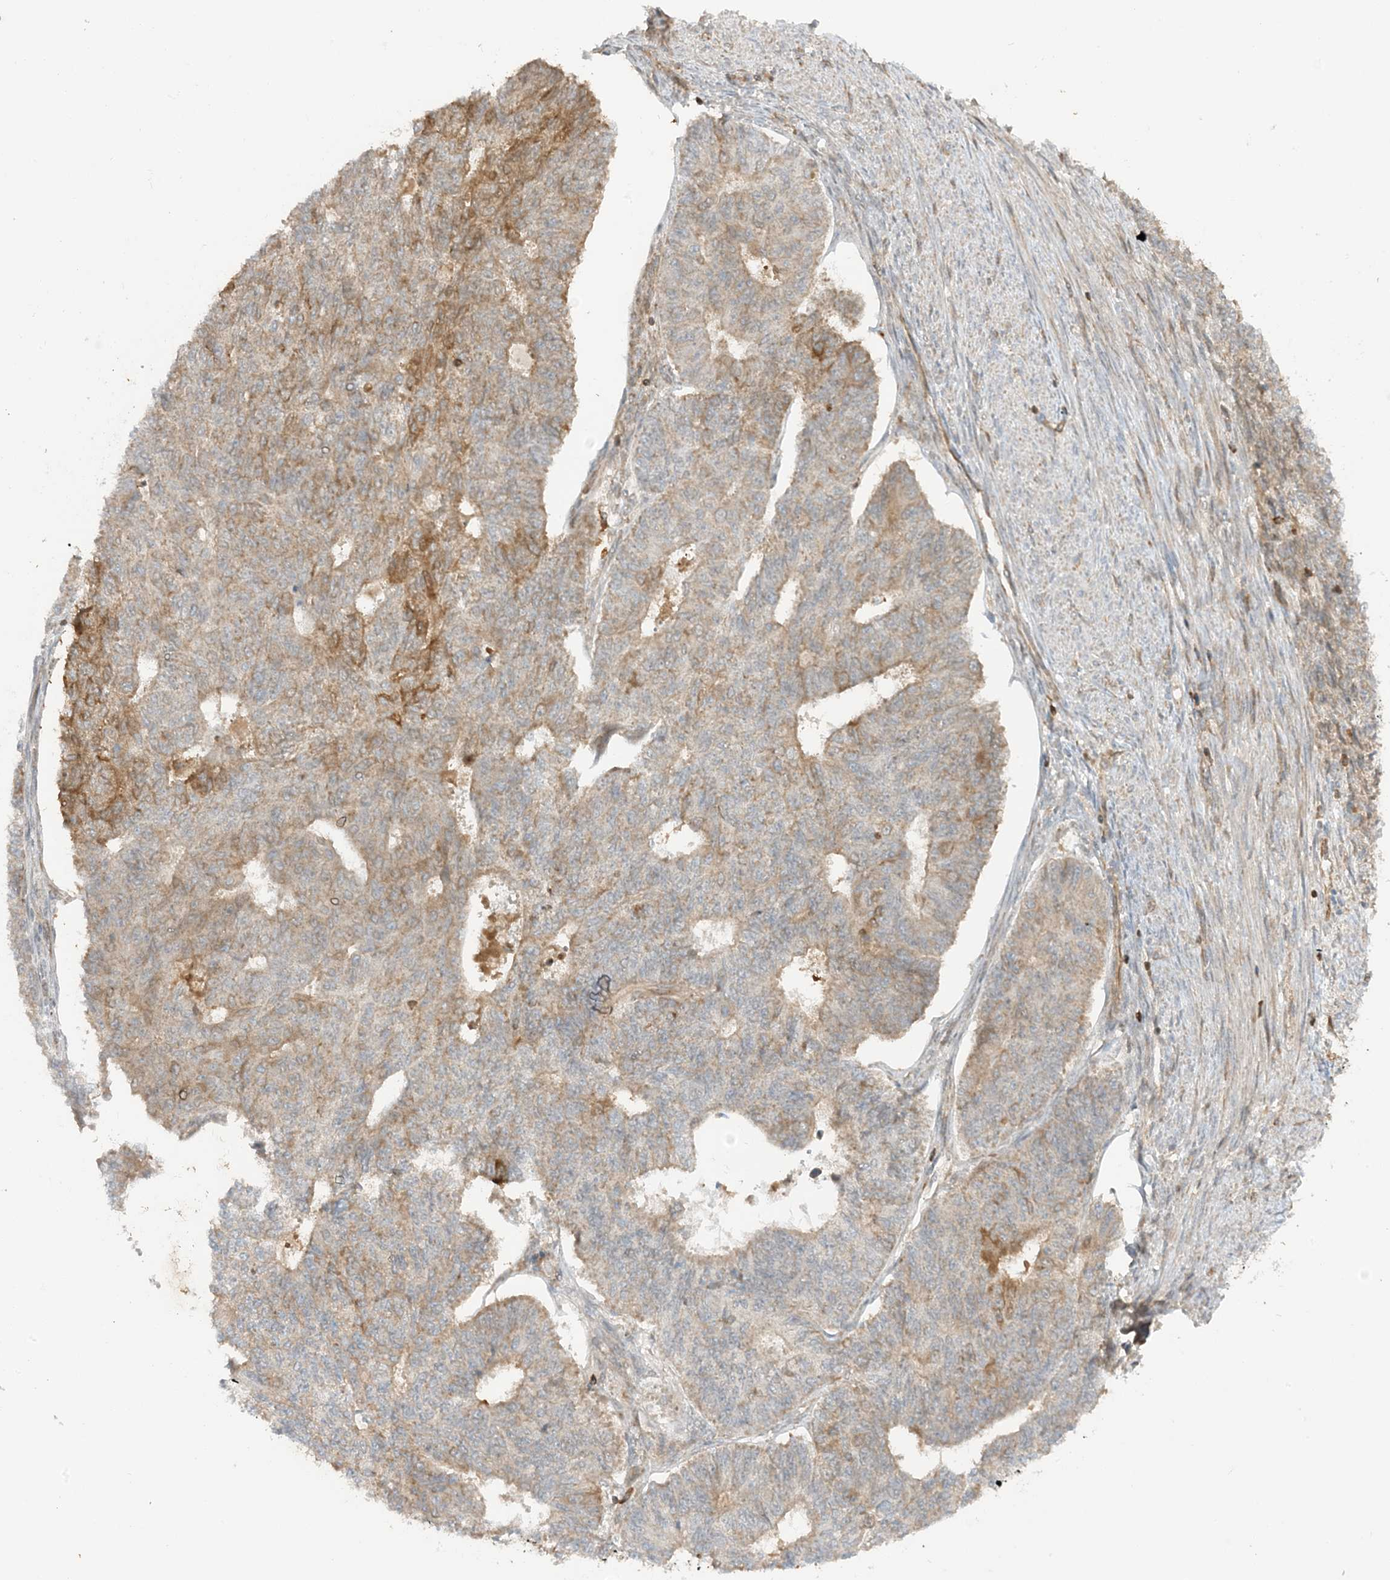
{"staining": {"intensity": "moderate", "quantity": "25%-75%", "location": "cytoplasmic/membranous"}, "tissue": "endometrial cancer", "cell_type": "Tumor cells", "image_type": "cancer", "snomed": [{"axis": "morphology", "description": "Adenocarcinoma, NOS"}, {"axis": "topography", "description": "Endometrium"}], "caption": "The micrograph shows a brown stain indicating the presence of a protein in the cytoplasmic/membranous of tumor cells in endometrial cancer.", "gene": "SLC25A12", "patient": {"sex": "female", "age": 32}}